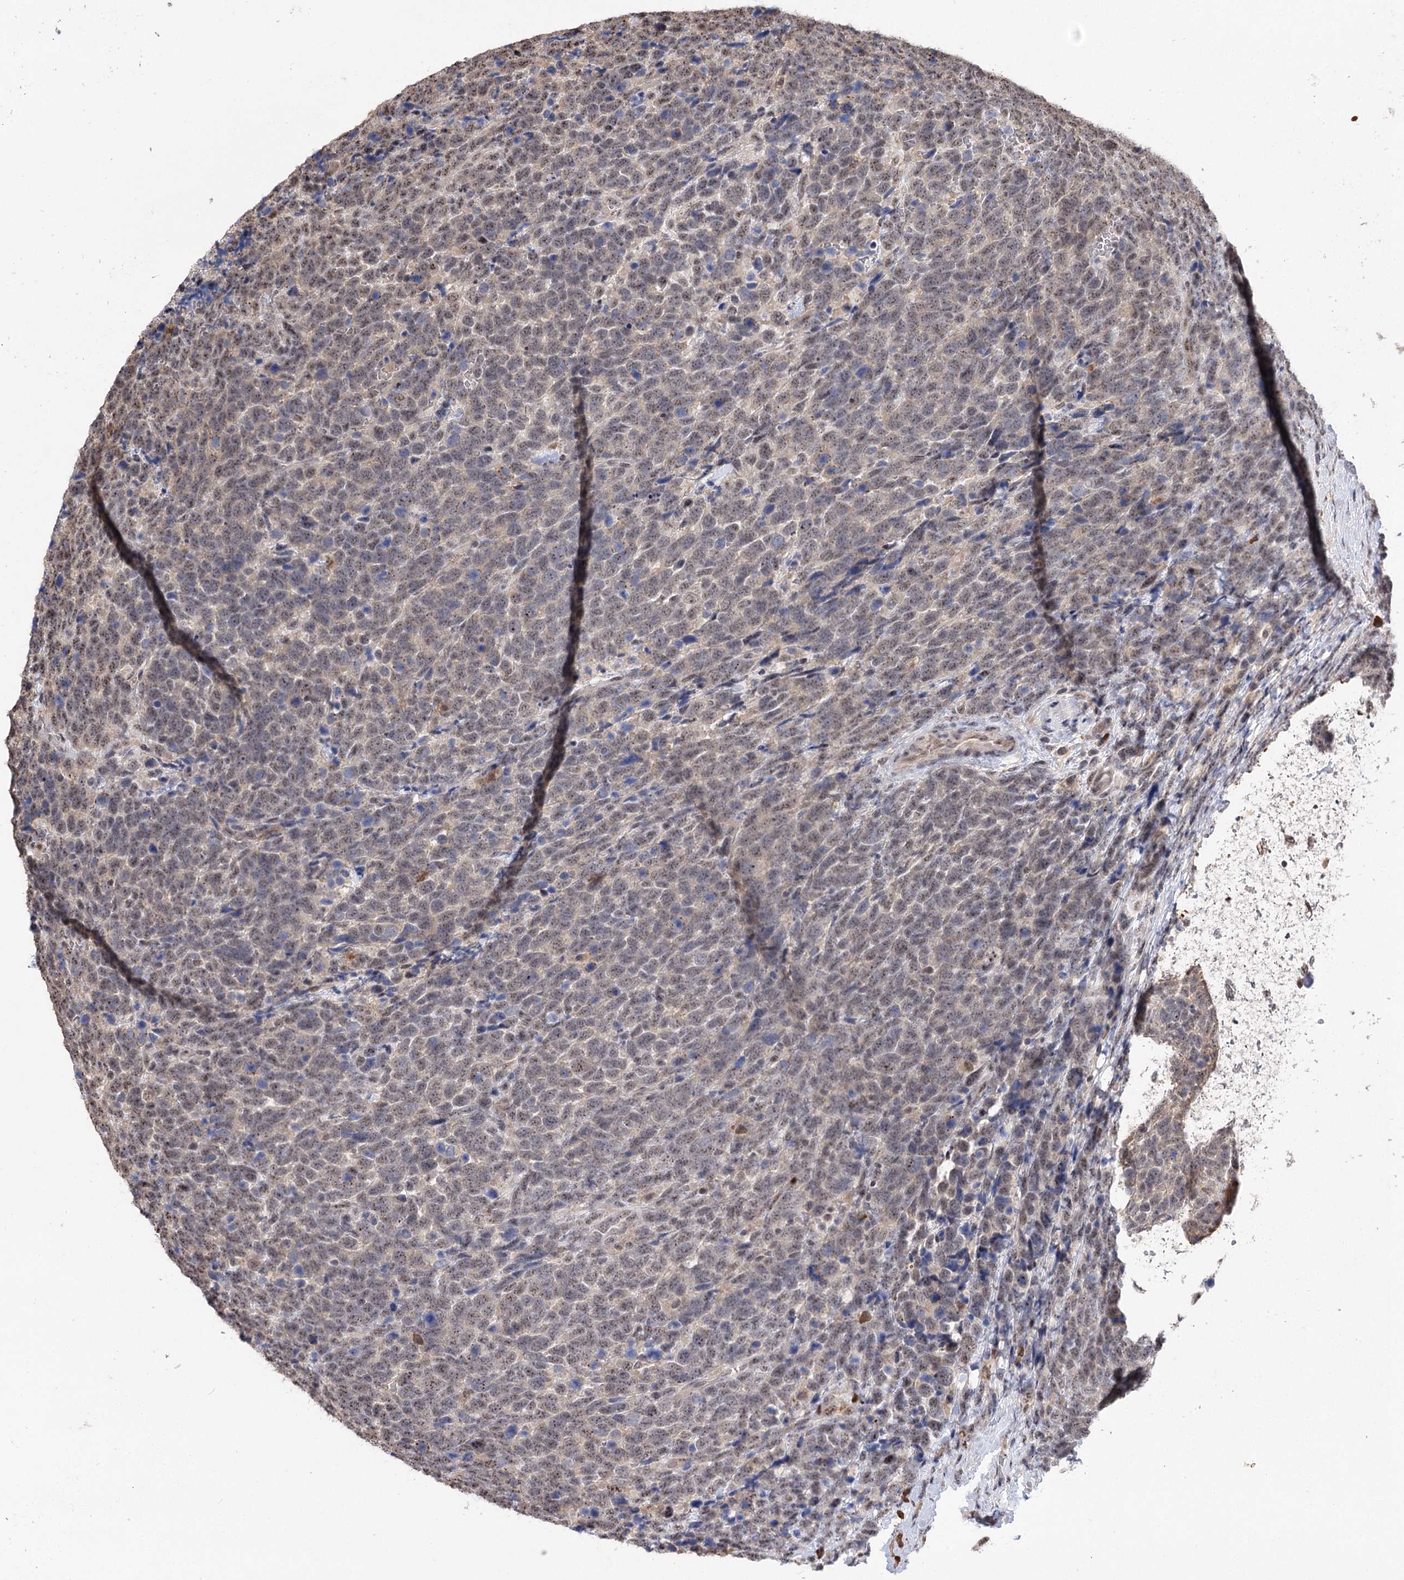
{"staining": {"intensity": "weak", "quantity": ">75%", "location": "nuclear"}, "tissue": "urothelial cancer", "cell_type": "Tumor cells", "image_type": "cancer", "snomed": [{"axis": "morphology", "description": "Urothelial carcinoma, High grade"}, {"axis": "topography", "description": "Urinary bladder"}], "caption": "Immunohistochemical staining of urothelial cancer displays weak nuclear protein staining in approximately >75% of tumor cells.", "gene": "PYROXD1", "patient": {"sex": "female", "age": 82}}